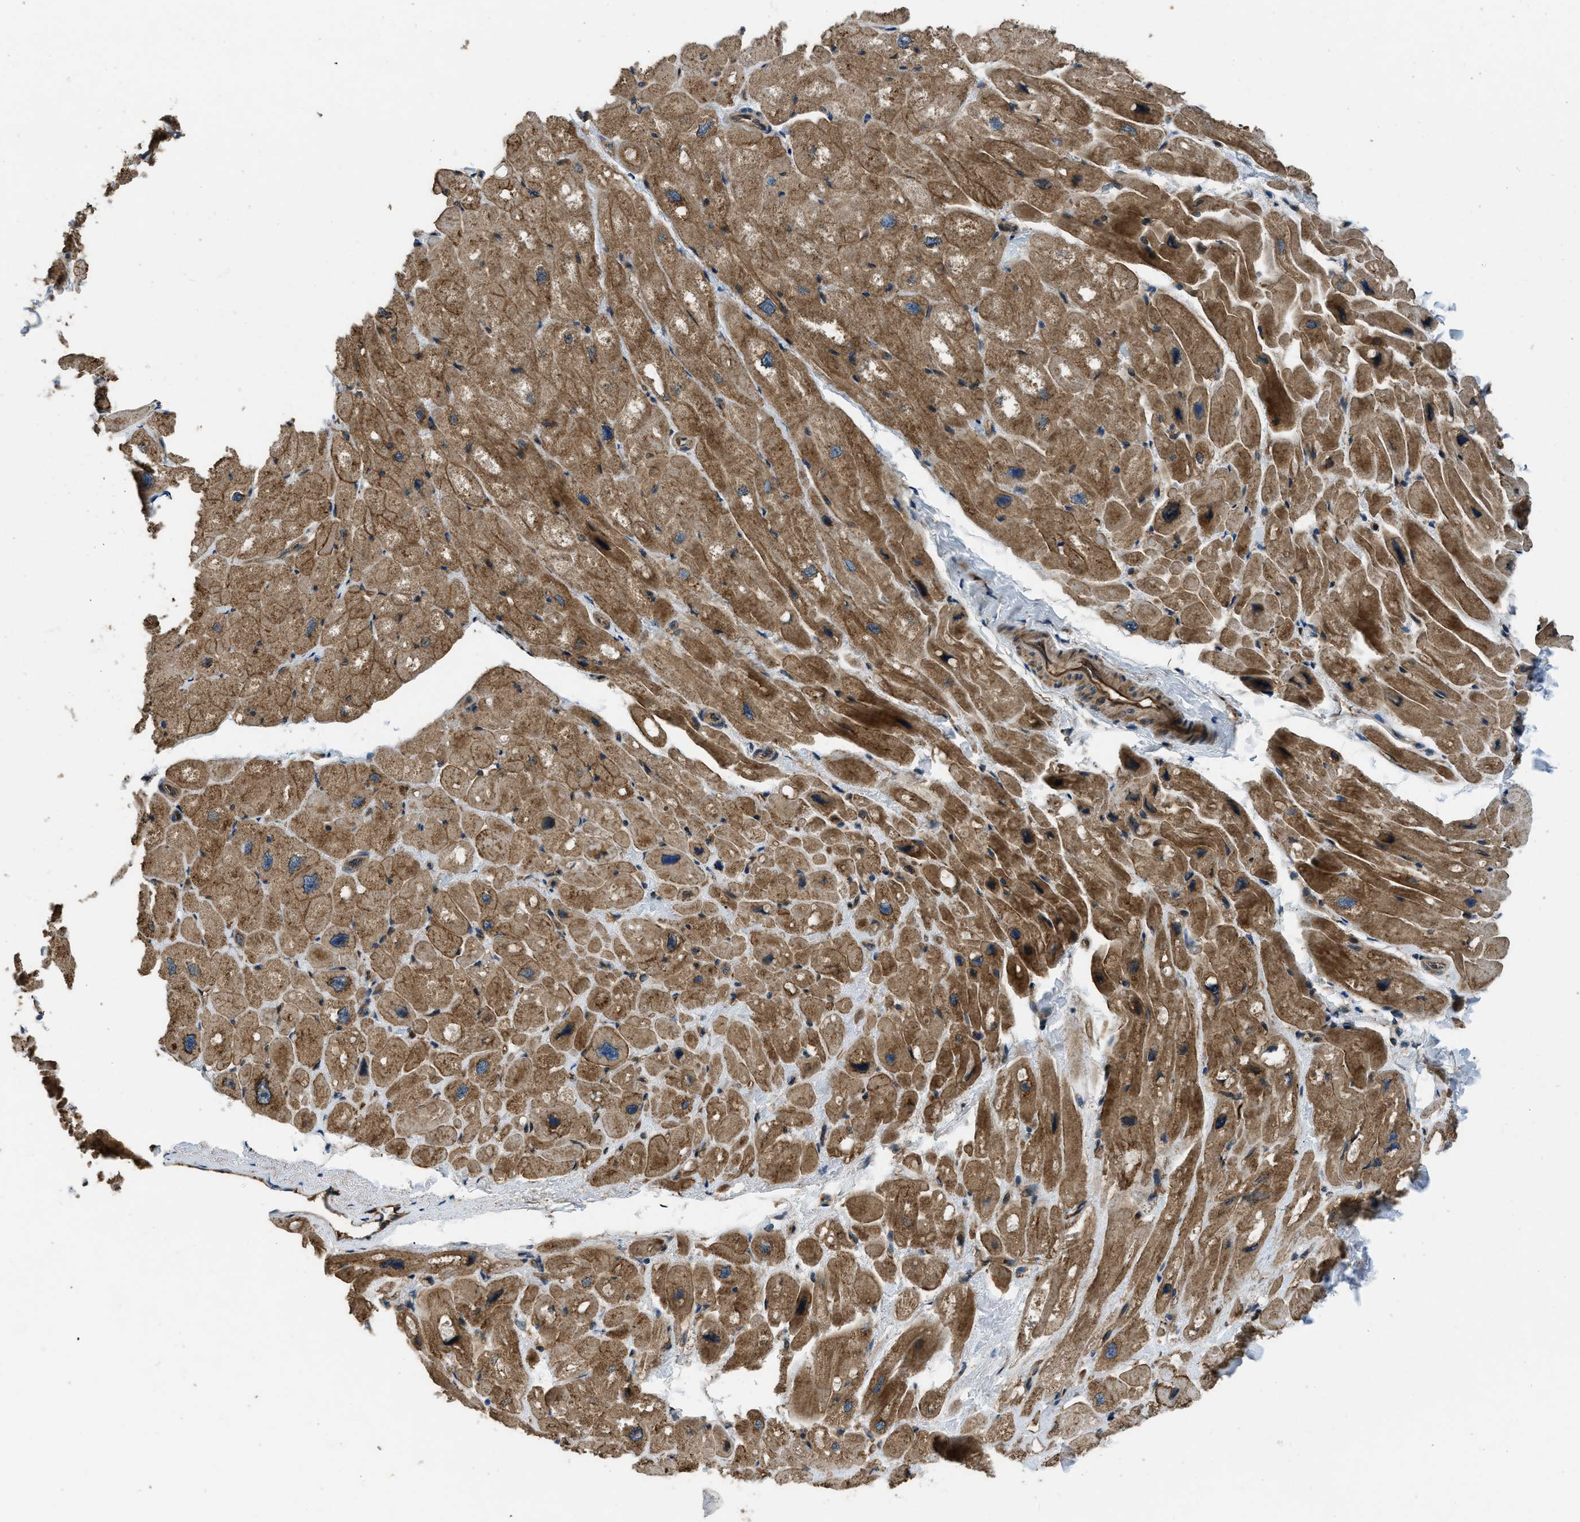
{"staining": {"intensity": "moderate", "quantity": ">75%", "location": "cytoplasmic/membranous"}, "tissue": "heart muscle", "cell_type": "Cardiomyocytes", "image_type": "normal", "snomed": [{"axis": "morphology", "description": "Normal tissue, NOS"}, {"axis": "topography", "description": "Heart"}], "caption": "Cardiomyocytes display medium levels of moderate cytoplasmic/membranous expression in approximately >75% of cells in normal human heart muscle.", "gene": "GGH", "patient": {"sex": "male", "age": 49}}